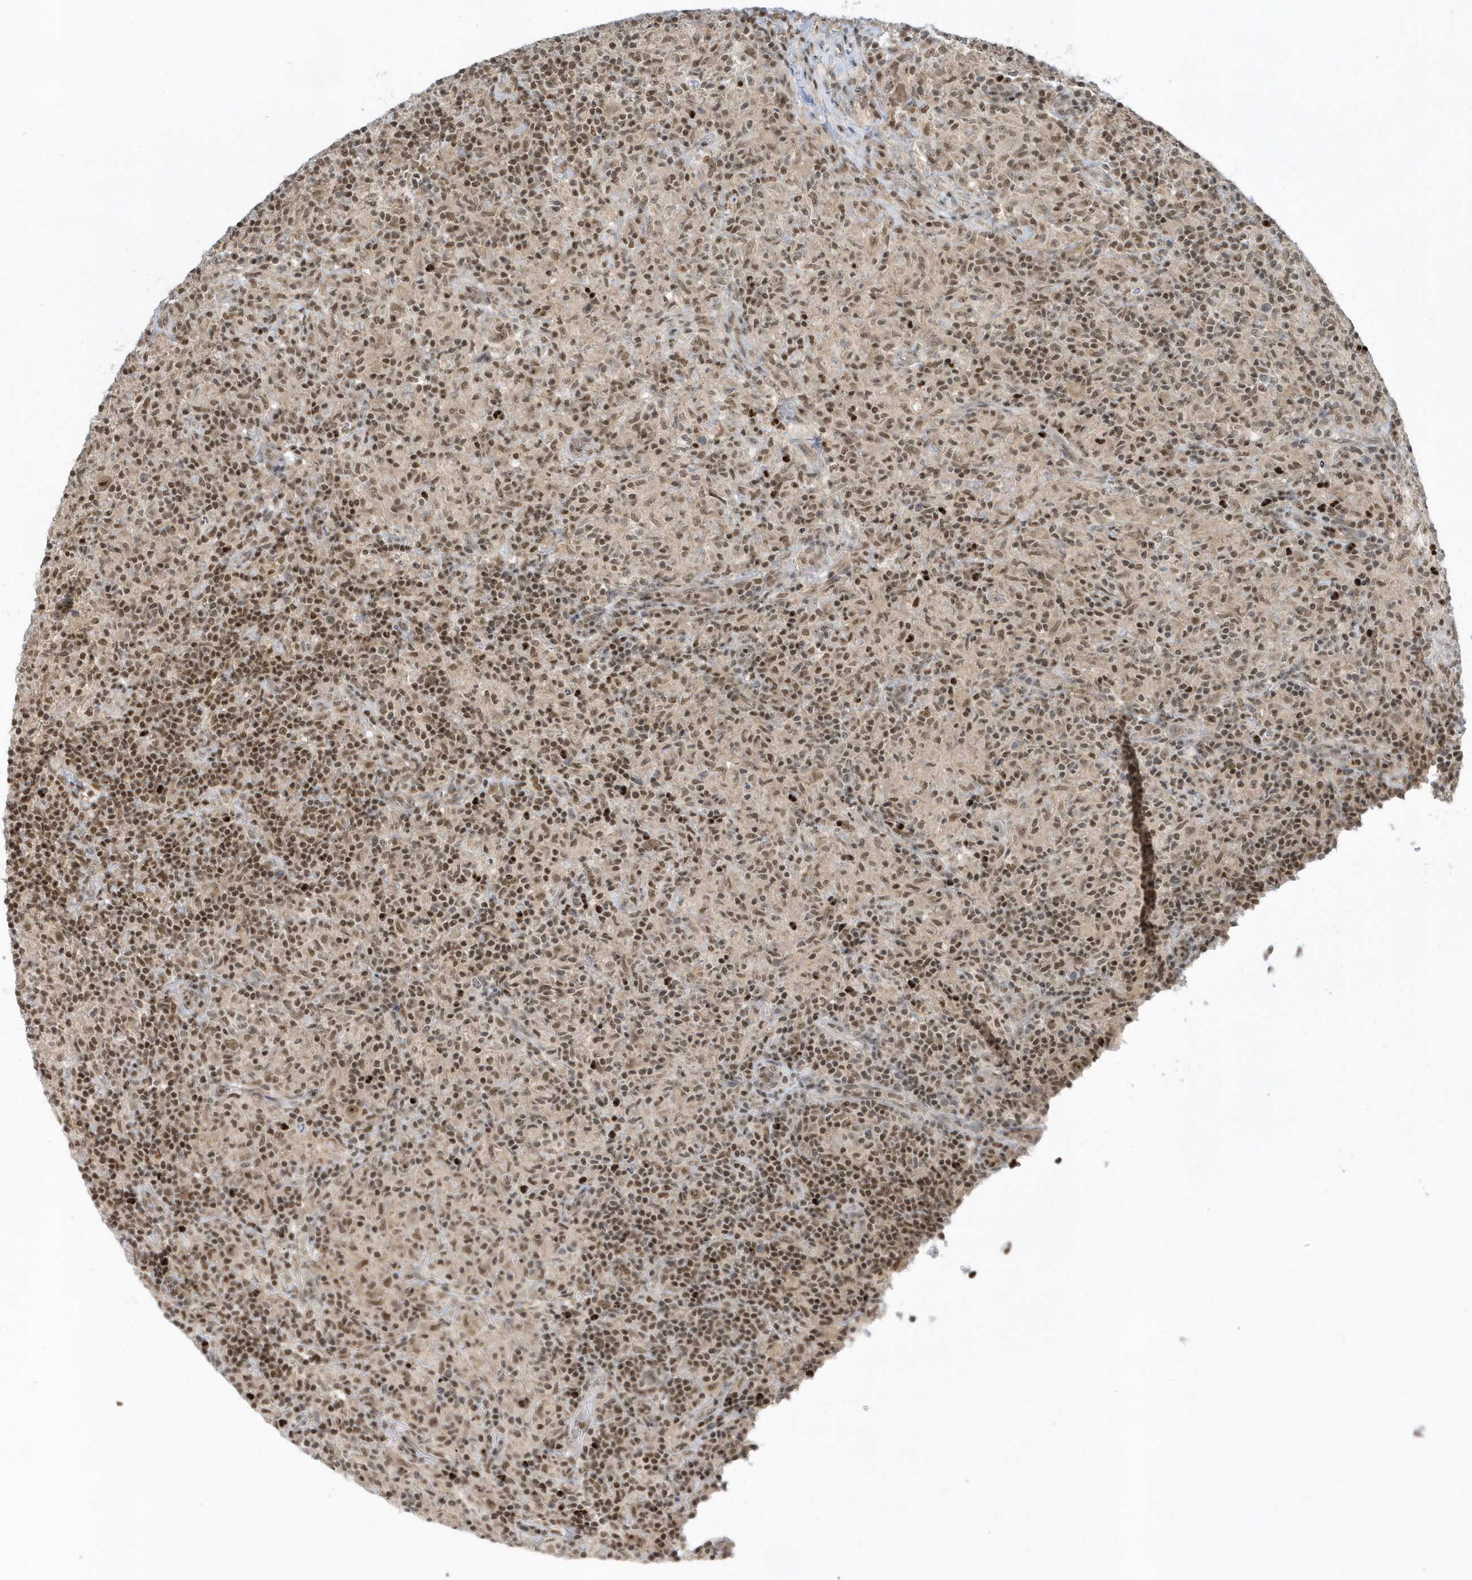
{"staining": {"intensity": "weak", "quantity": ">75%", "location": "nuclear"}, "tissue": "lymphoma", "cell_type": "Tumor cells", "image_type": "cancer", "snomed": [{"axis": "morphology", "description": "Hodgkin's disease, NOS"}, {"axis": "topography", "description": "Lymph node"}], "caption": "Lymphoma tissue exhibits weak nuclear expression in about >75% of tumor cells, visualized by immunohistochemistry.", "gene": "ZNF740", "patient": {"sex": "male", "age": 70}}